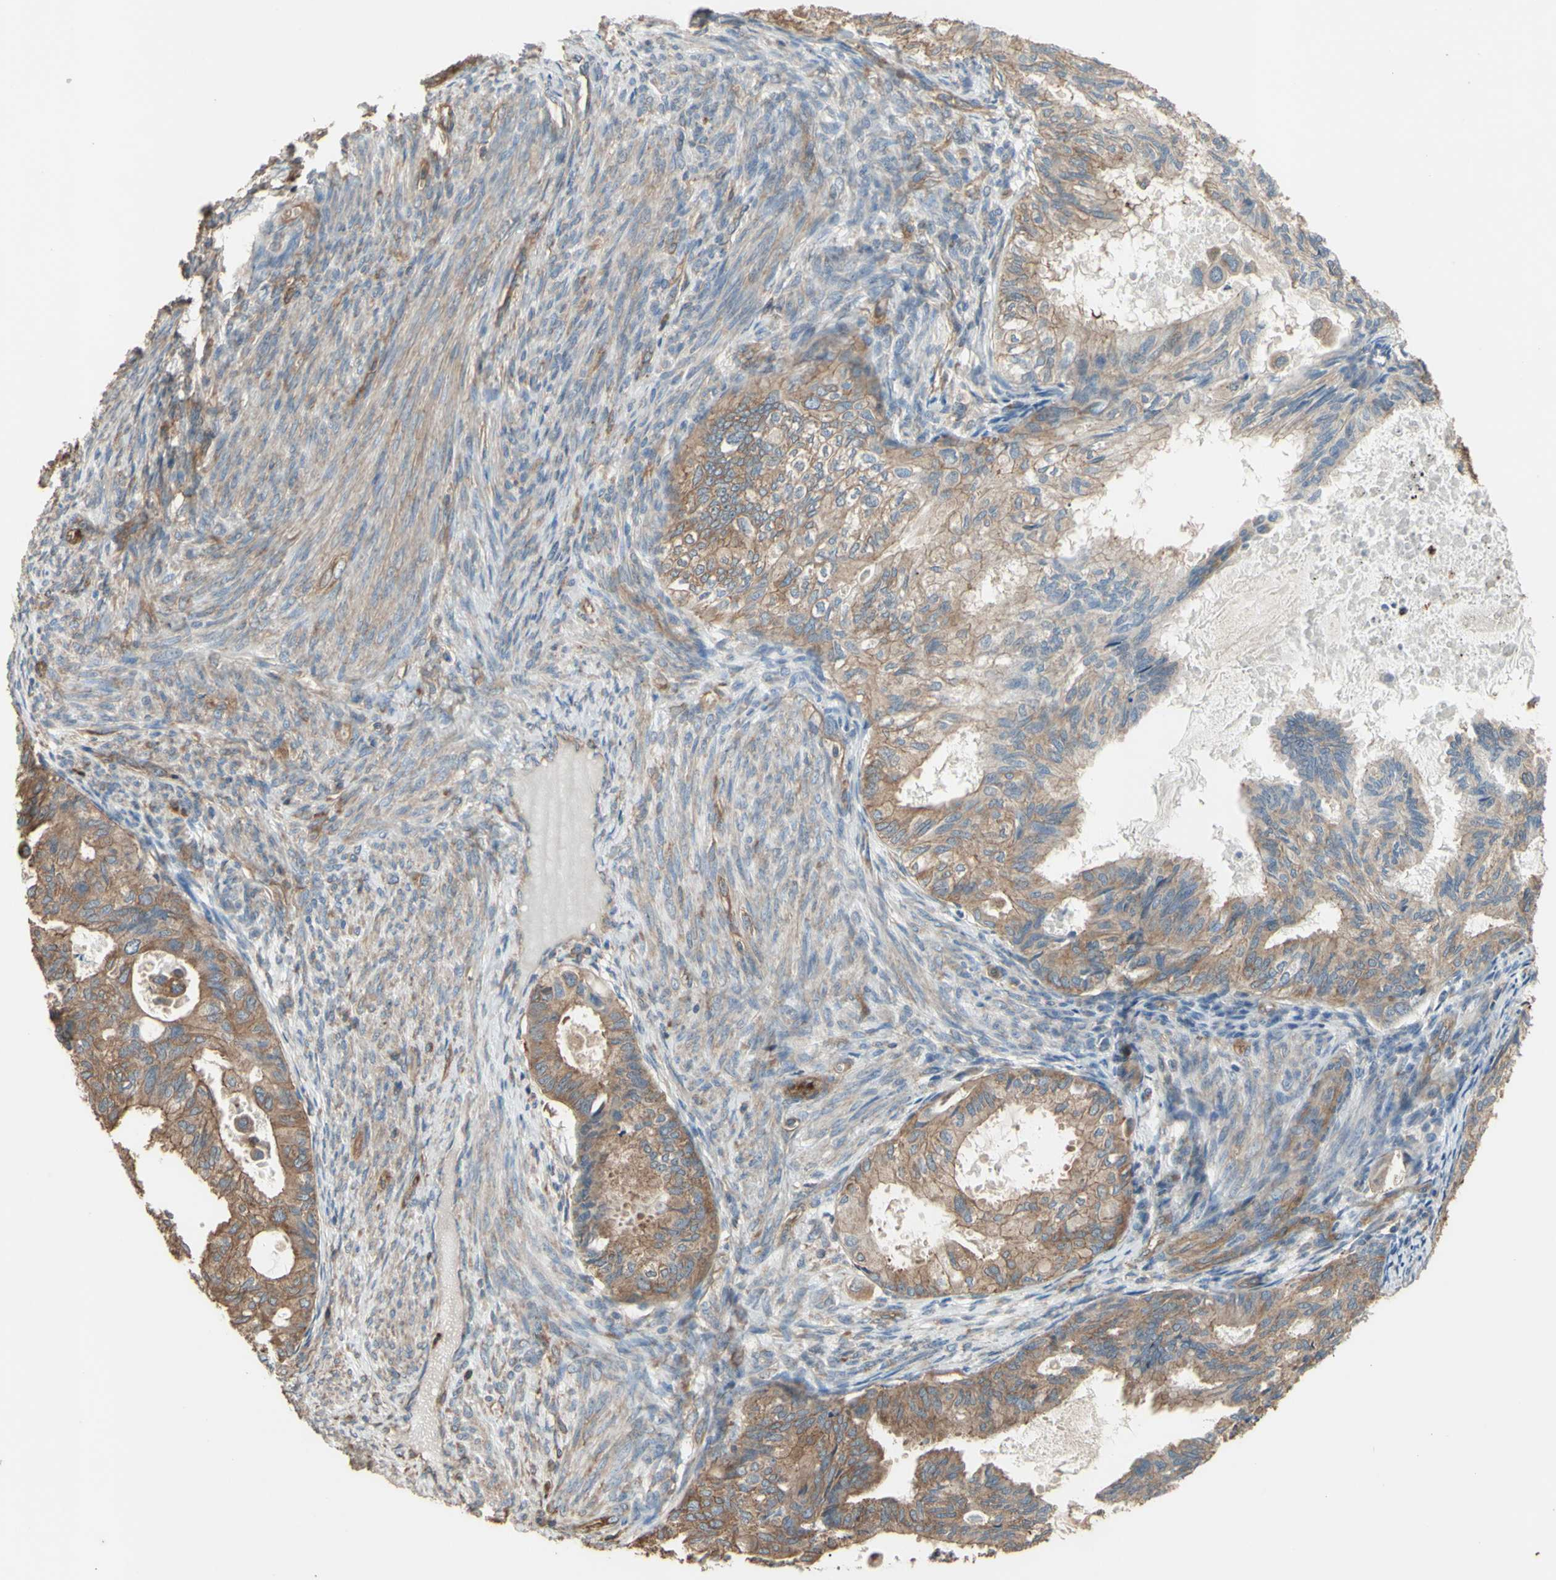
{"staining": {"intensity": "moderate", "quantity": ">75%", "location": "cytoplasmic/membranous"}, "tissue": "cervical cancer", "cell_type": "Tumor cells", "image_type": "cancer", "snomed": [{"axis": "morphology", "description": "Normal tissue, NOS"}, {"axis": "morphology", "description": "Adenocarcinoma, NOS"}, {"axis": "topography", "description": "Cervix"}, {"axis": "topography", "description": "Endometrium"}], "caption": "Moderate cytoplasmic/membranous positivity for a protein is seen in approximately >75% of tumor cells of cervical adenocarcinoma using immunohistochemistry (IHC).", "gene": "CTTN", "patient": {"sex": "female", "age": 86}}